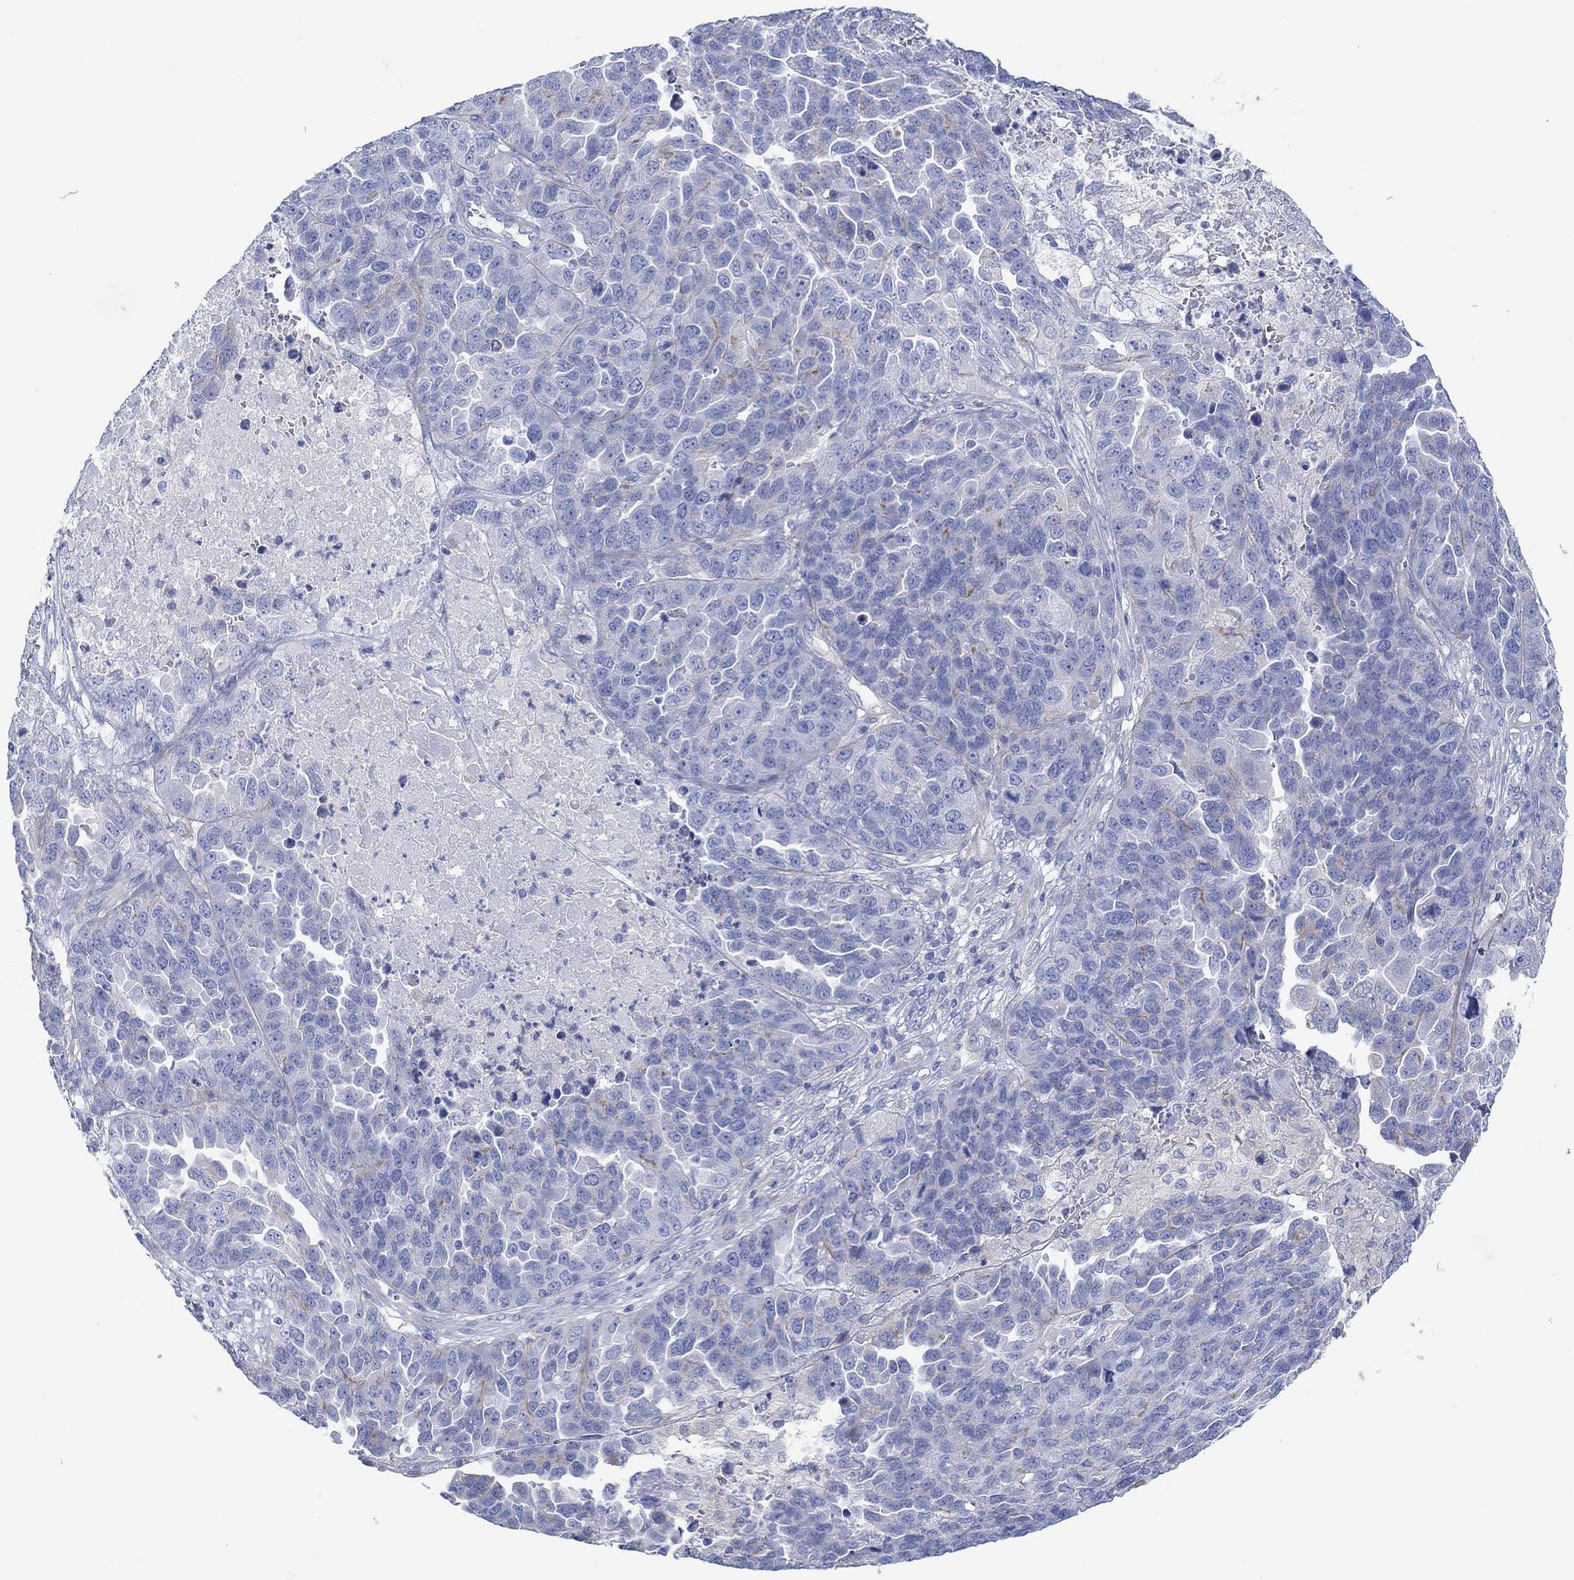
{"staining": {"intensity": "negative", "quantity": "none", "location": "none"}, "tissue": "ovarian cancer", "cell_type": "Tumor cells", "image_type": "cancer", "snomed": [{"axis": "morphology", "description": "Cystadenocarcinoma, serous, NOS"}, {"axis": "topography", "description": "Ovary"}], "caption": "DAB immunohistochemical staining of serous cystadenocarcinoma (ovarian) reveals no significant positivity in tumor cells. (DAB (3,3'-diaminobenzidine) IHC with hematoxylin counter stain).", "gene": "REEP6", "patient": {"sex": "female", "age": 87}}